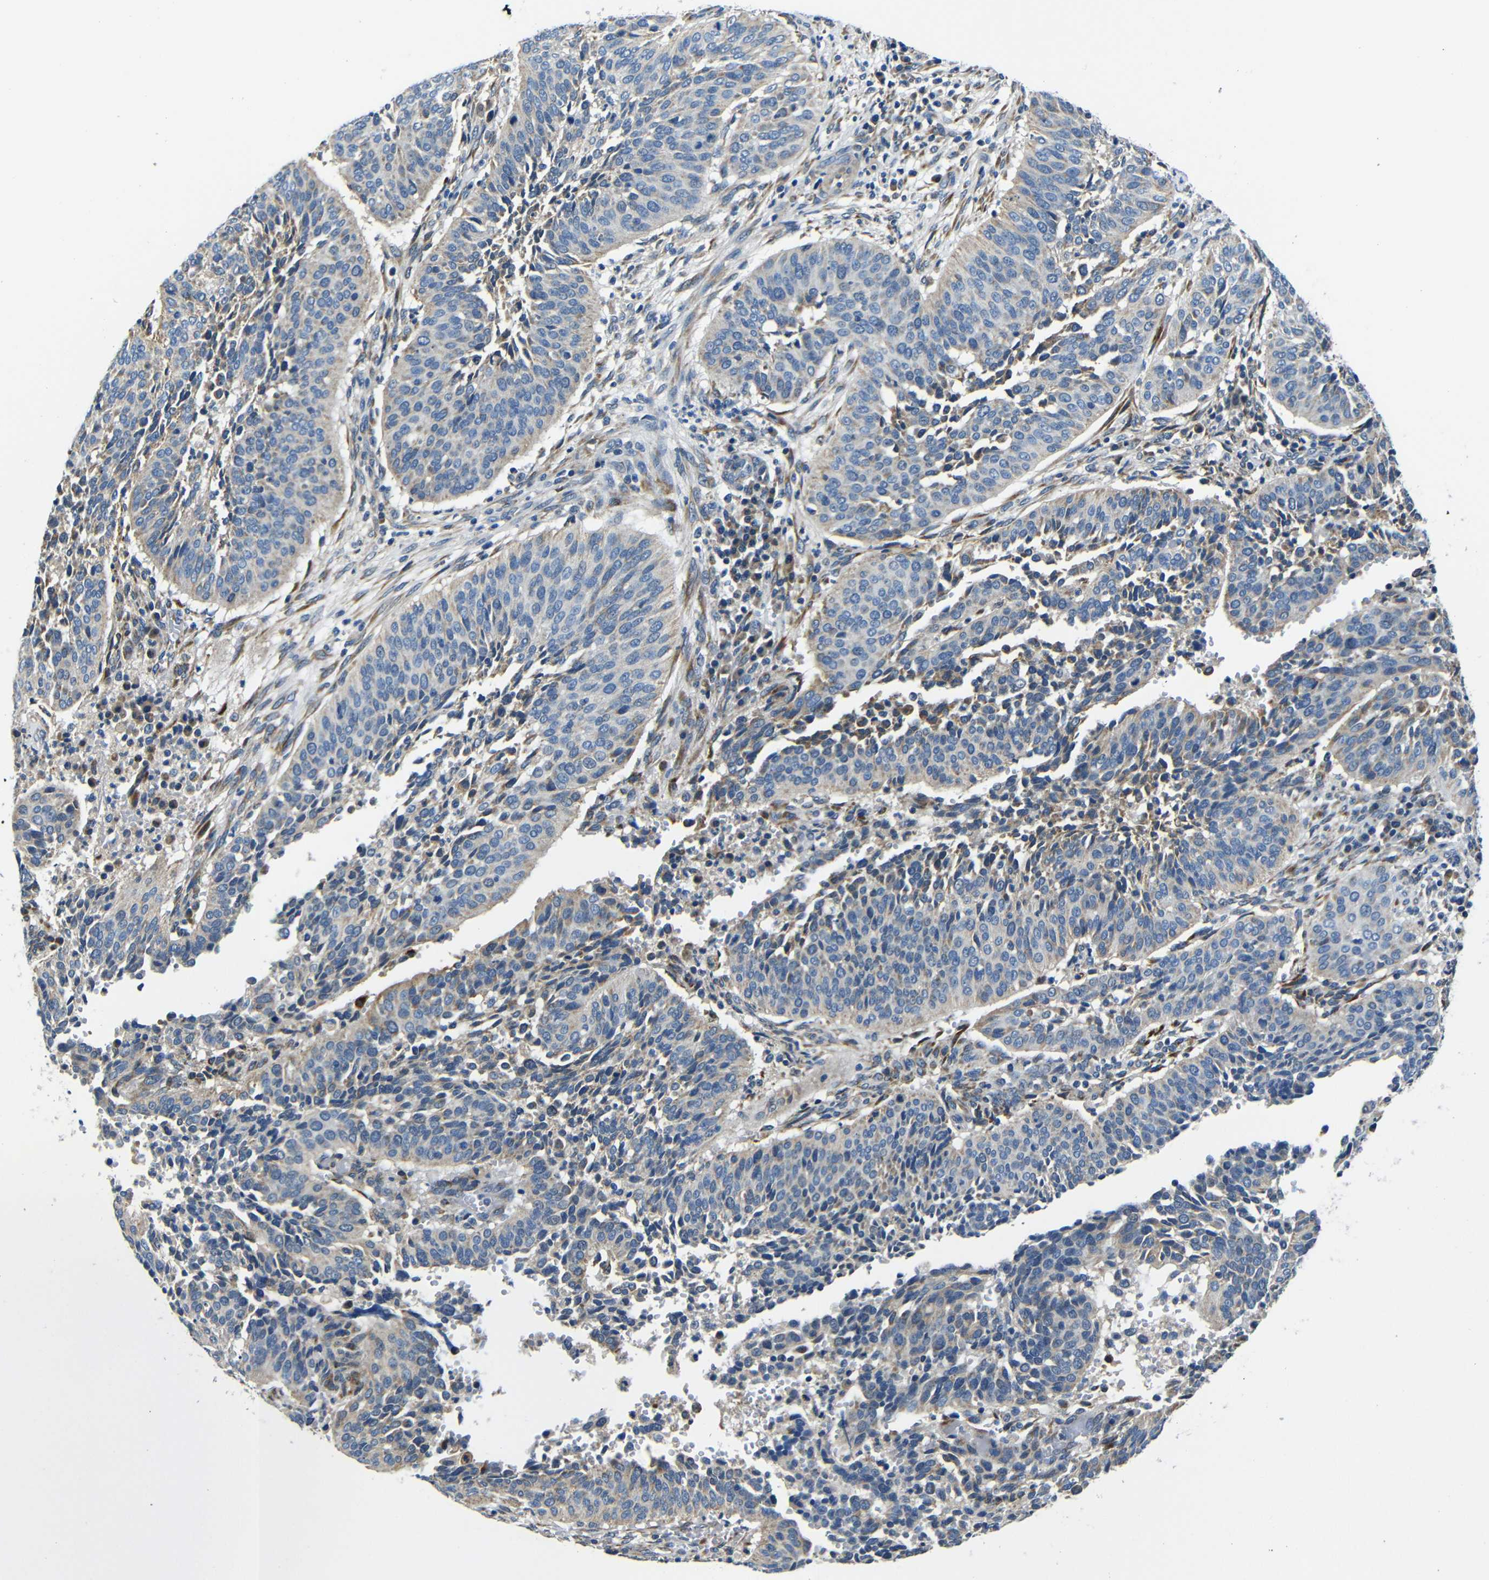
{"staining": {"intensity": "weak", "quantity": "<25%", "location": "cytoplasmic/membranous"}, "tissue": "cervical cancer", "cell_type": "Tumor cells", "image_type": "cancer", "snomed": [{"axis": "morphology", "description": "Normal tissue, NOS"}, {"axis": "morphology", "description": "Squamous cell carcinoma, NOS"}, {"axis": "topography", "description": "Cervix"}], "caption": "The micrograph reveals no staining of tumor cells in cervical squamous cell carcinoma.", "gene": "FKBP14", "patient": {"sex": "female", "age": 39}}